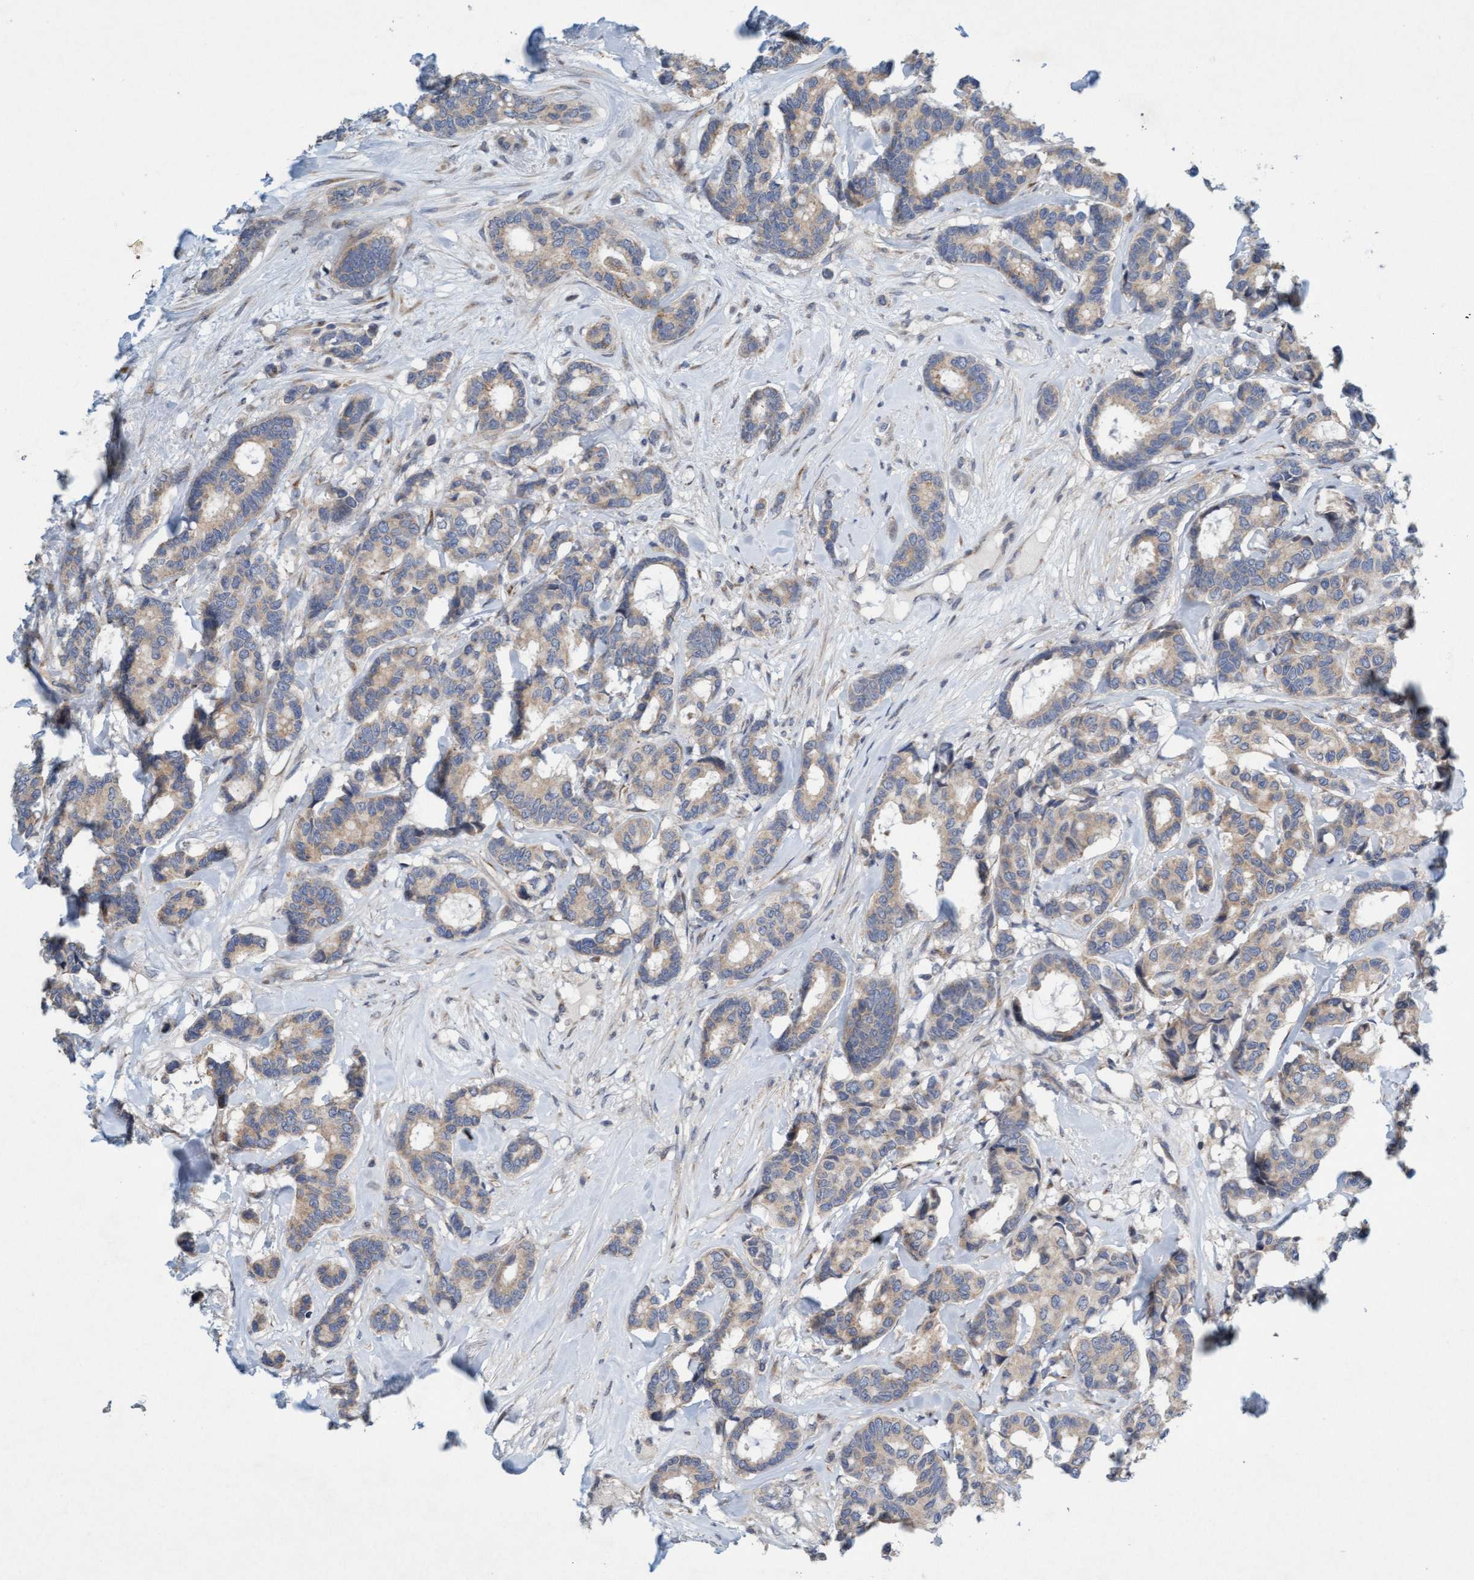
{"staining": {"intensity": "weak", "quantity": ">75%", "location": "cytoplasmic/membranous"}, "tissue": "breast cancer", "cell_type": "Tumor cells", "image_type": "cancer", "snomed": [{"axis": "morphology", "description": "Duct carcinoma"}, {"axis": "topography", "description": "Breast"}], "caption": "Breast cancer stained with a brown dye displays weak cytoplasmic/membranous positive expression in approximately >75% of tumor cells.", "gene": "DDHD2", "patient": {"sex": "female", "age": 87}}